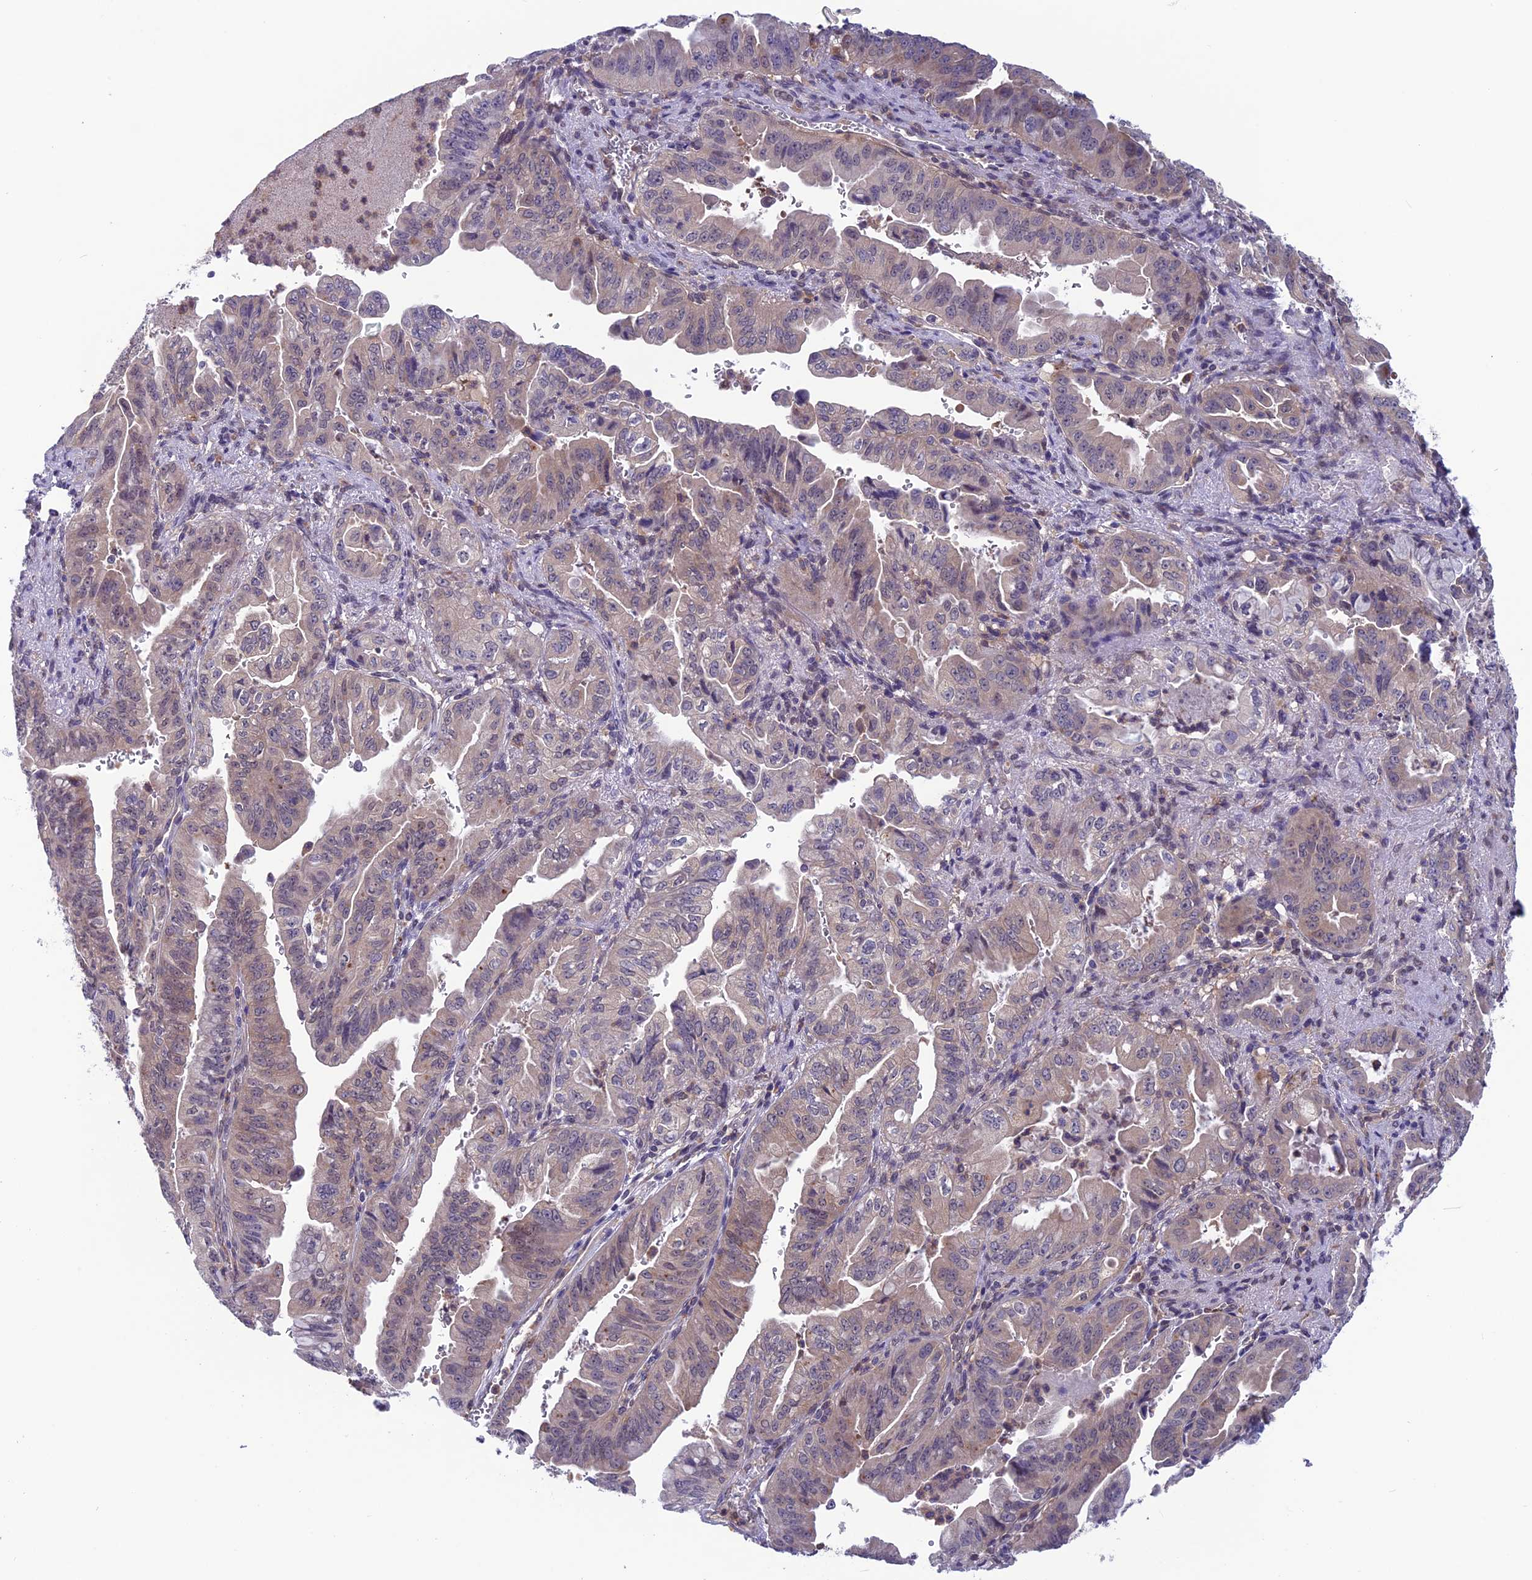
{"staining": {"intensity": "weak", "quantity": "<25%", "location": "cytoplasmic/membranous"}, "tissue": "pancreatic cancer", "cell_type": "Tumor cells", "image_type": "cancer", "snomed": [{"axis": "morphology", "description": "Adenocarcinoma, NOS"}, {"axis": "topography", "description": "Pancreas"}], "caption": "Protein analysis of adenocarcinoma (pancreatic) shows no significant expression in tumor cells.", "gene": "MAST2", "patient": {"sex": "male", "age": 70}}